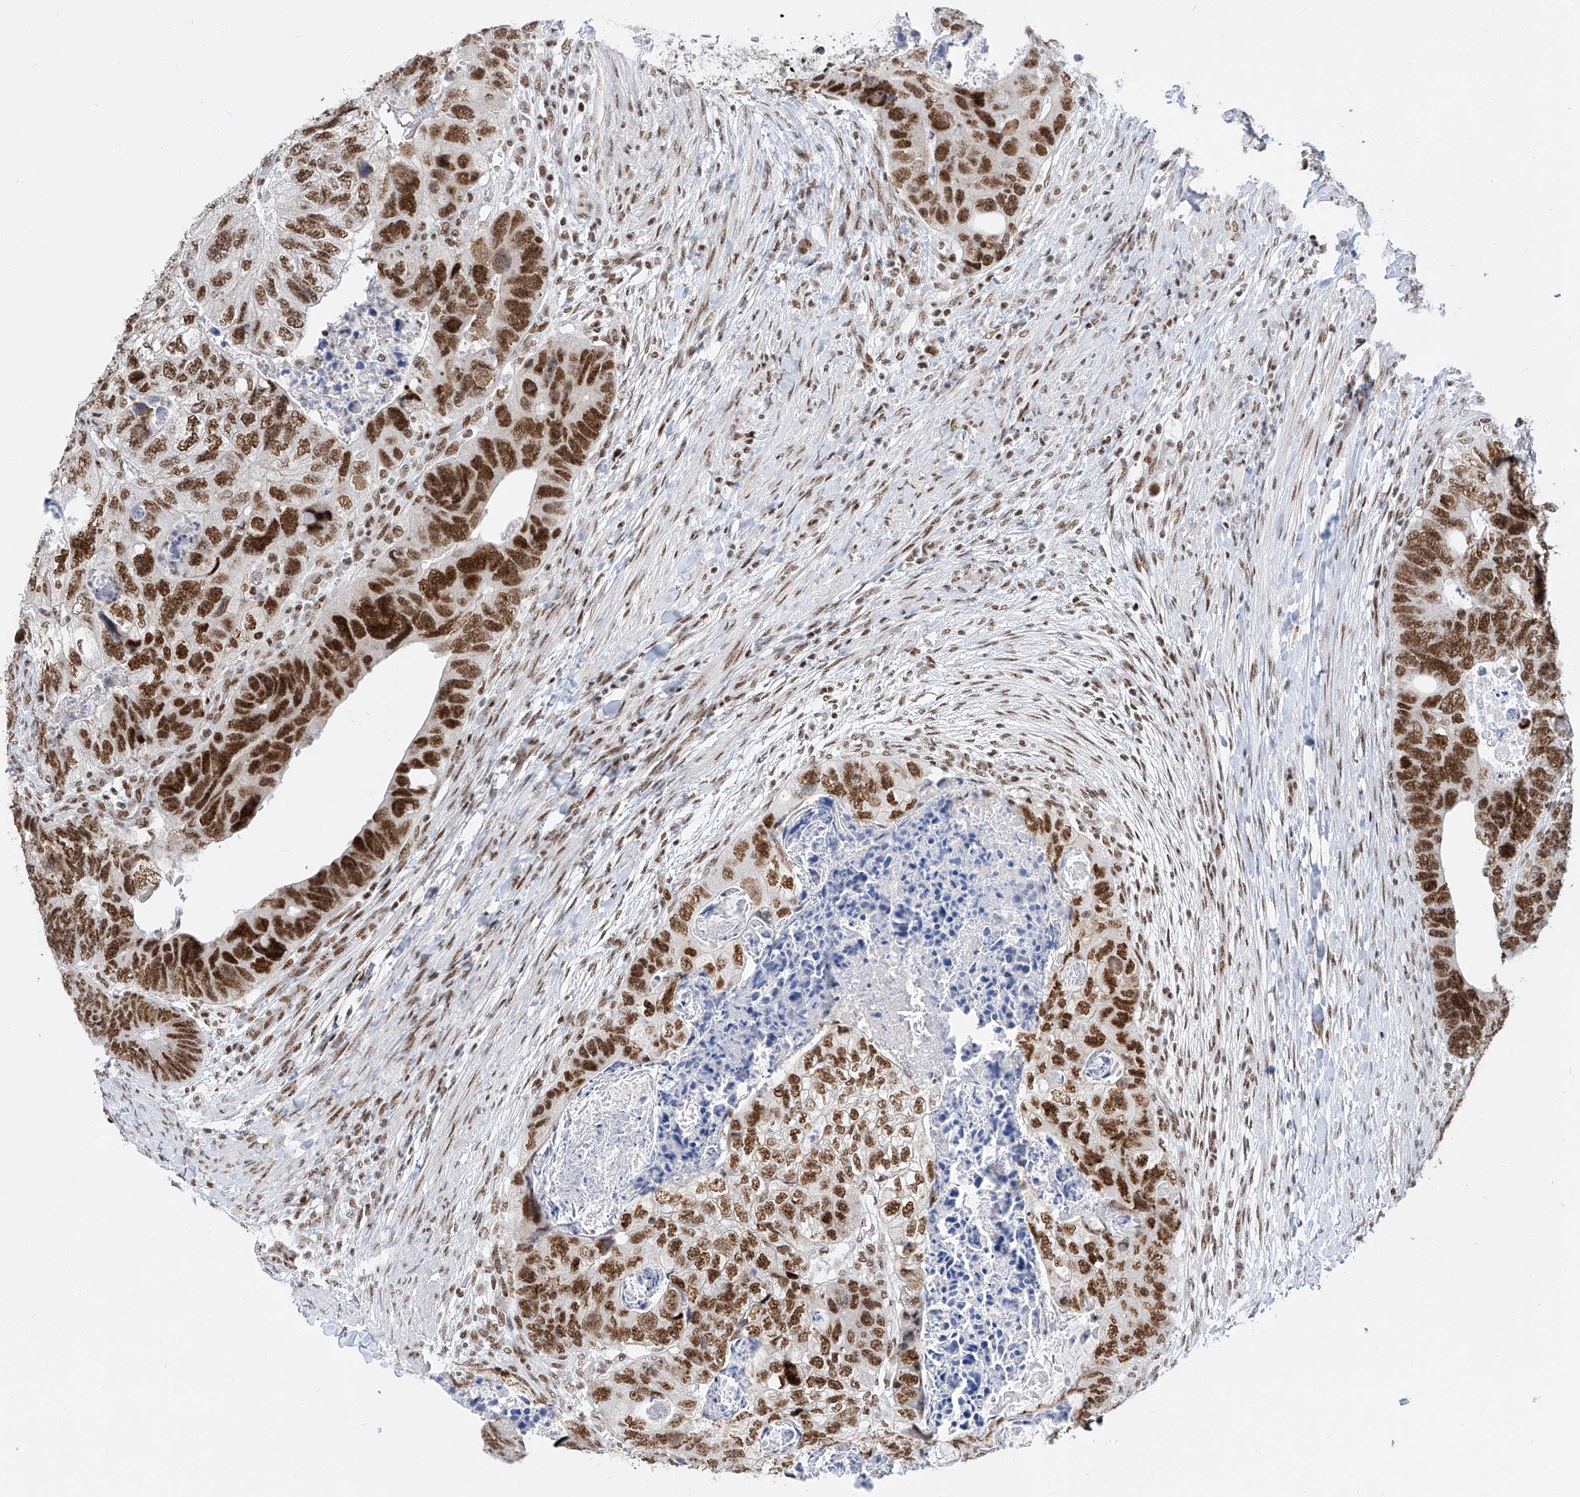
{"staining": {"intensity": "strong", "quantity": ">75%", "location": "nuclear"}, "tissue": "colorectal cancer", "cell_type": "Tumor cells", "image_type": "cancer", "snomed": [{"axis": "morphology", "description": "Adenocarcinoma, NOS"}, {"axis": "topography", "description": "Rectum"}], "caption": "This is a histology image of IHC staining of colorectal adenocarcinoma, which shows strong positivity in the nuclear of tumor cells.", "gene": "TAF4", "patient": {"sex": "male", "age": 59}}